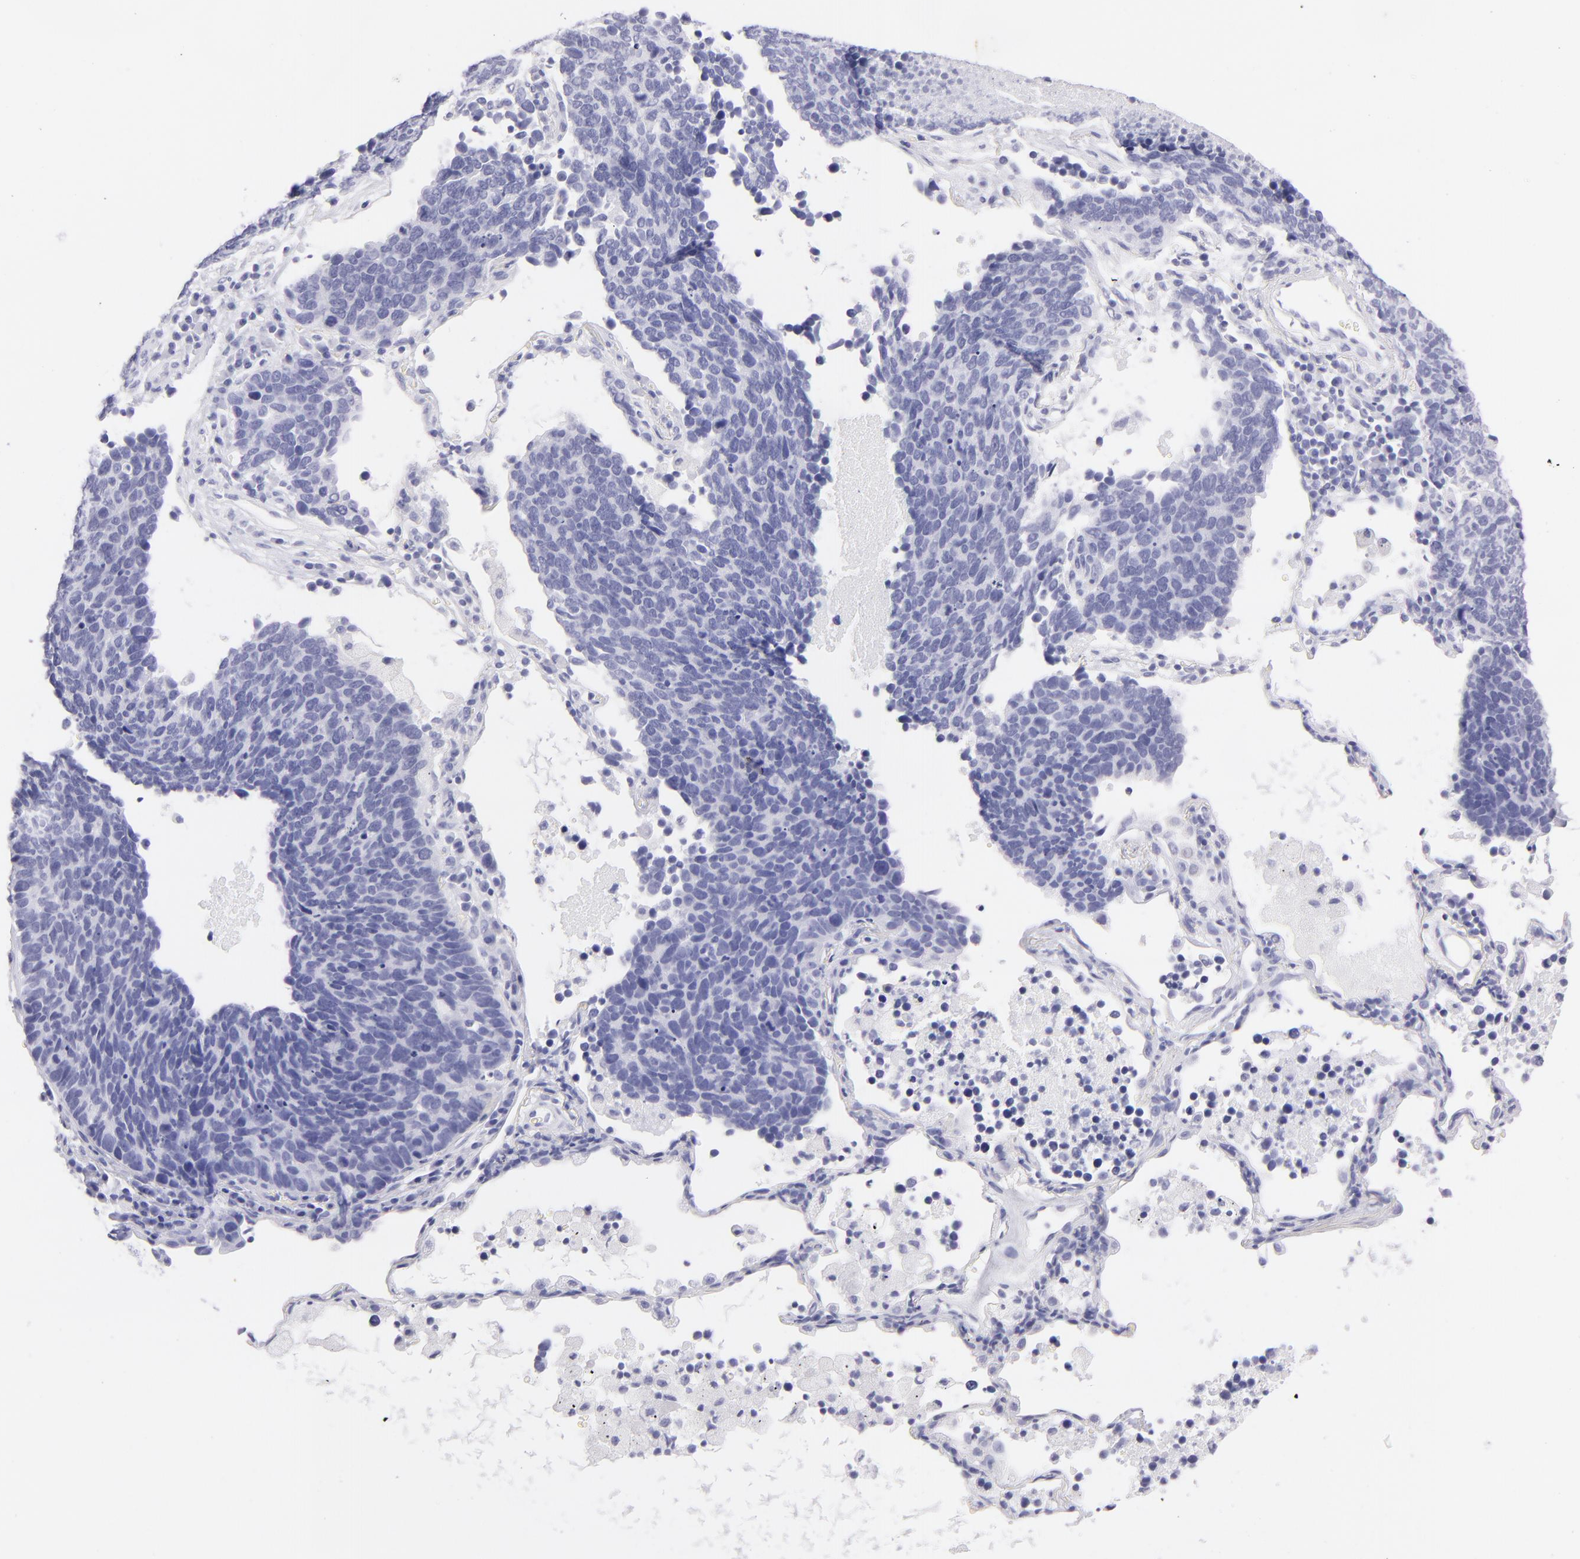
{"staining": {"intensity": "negative", "quantity": "none", "location": "none"}, "tissue": "lung cancer", "cell_type": "Tumor cells", "image_type": "cancer", "snomed": [{"axis": "morphology", "description": "Neoplasm, malignant, NOS"}, {"axis": "topography", "description": "Lung"}], "caption": "Lung malignant neoplasm was stained to show a protein in brown. There is no significant staining in tumor cells.", "gene": "PRPH", "patient": {"sex": "female", "age": 75}}